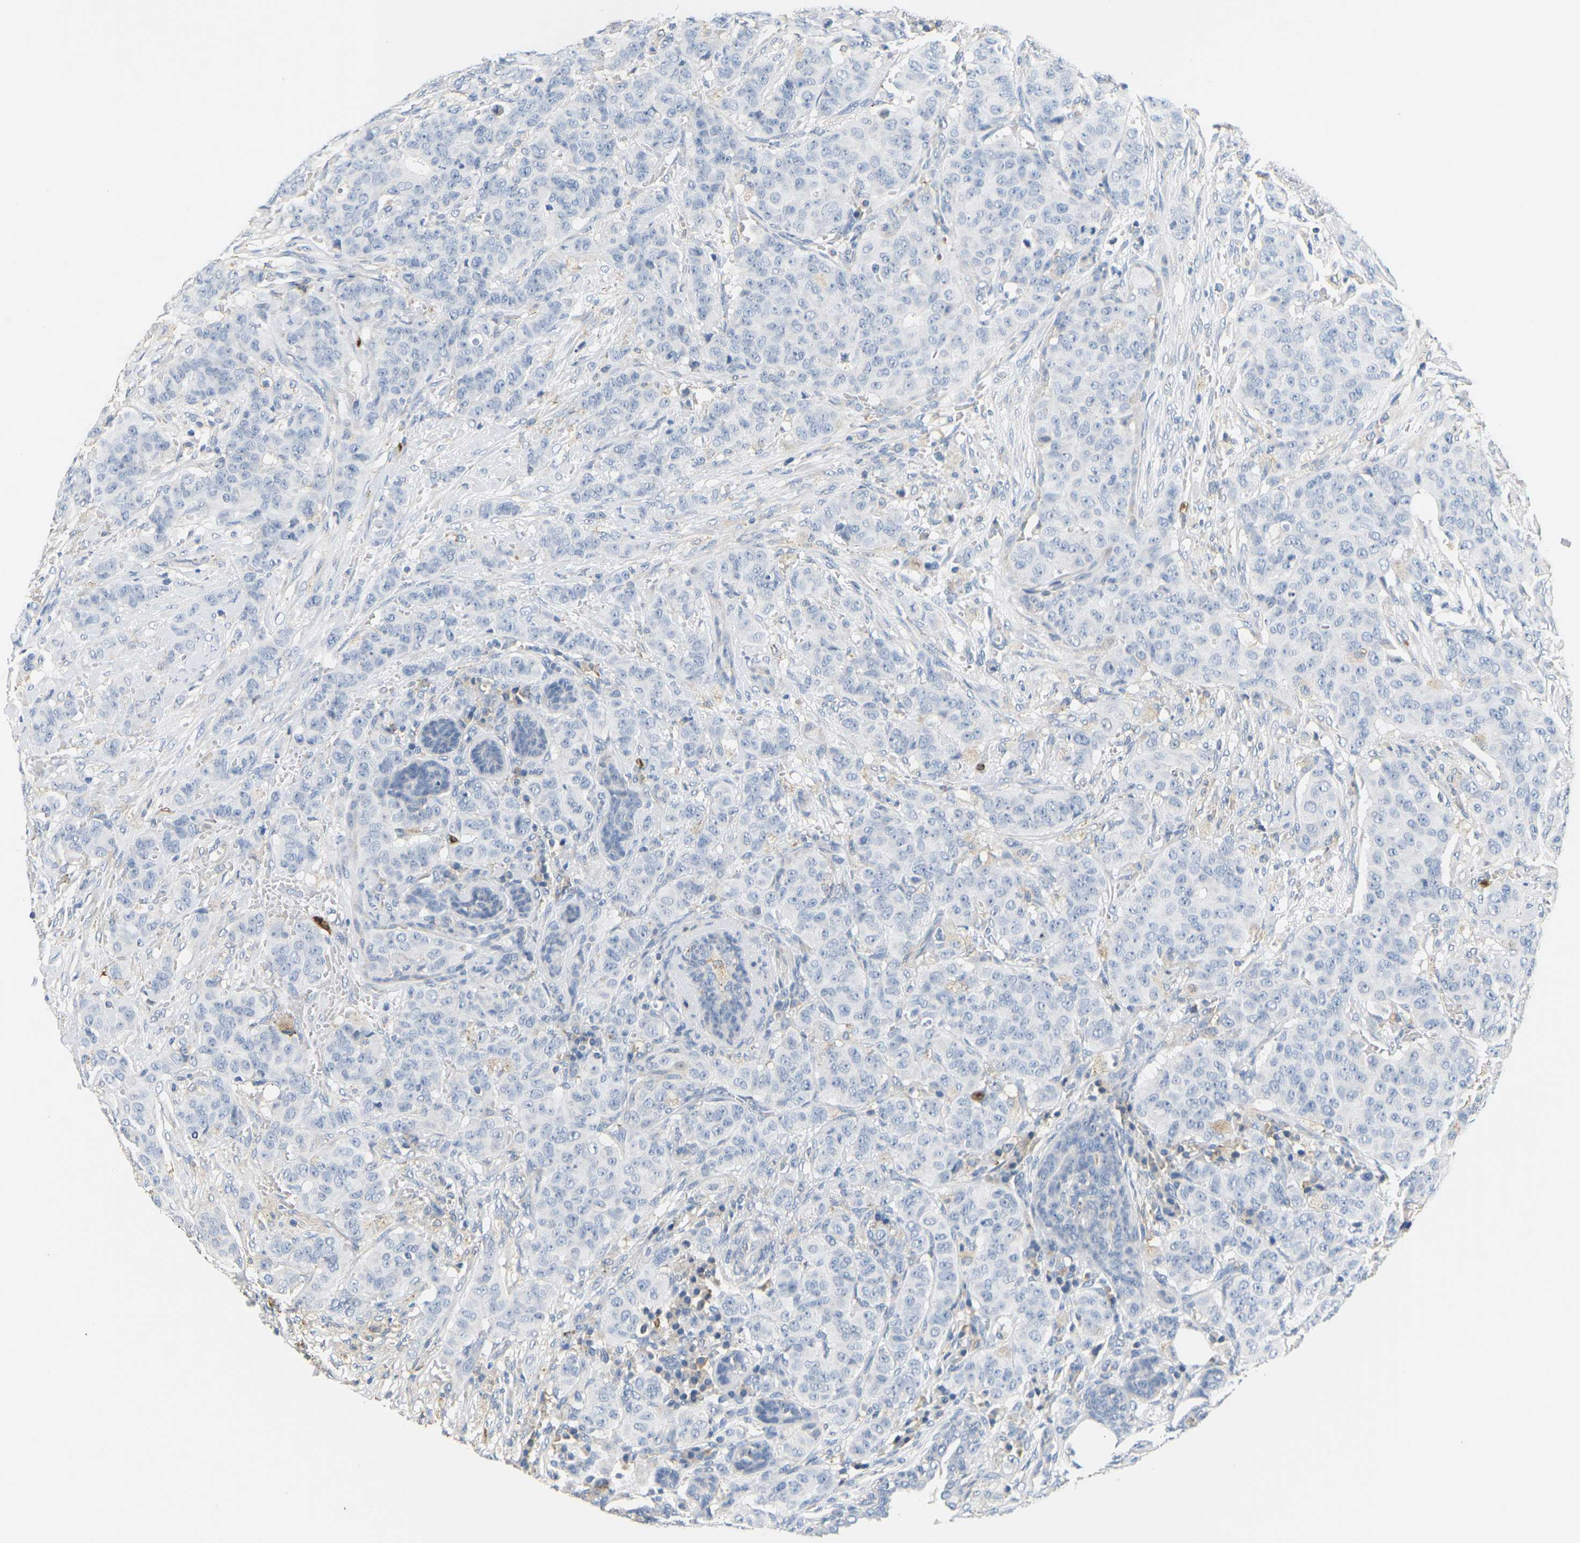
{"staining": {"intensity": "negative", "quantity": "none", "location": "none"}, "tissue": "breast cancer", "cell_type": "Tumor cells", "image_type": "cancer", "snomed": [{"axis": "morphology", "description": "Normal tissue, NOS"}, {"axis": "morphology", "description": "Duct carcinoma"}, {"axis": "topography", "description": "Breast"}], "caption": "This micrograph is of breast cancer (invasive ductal carcinoma) stained with immunohistochemistry (IHC) to label a protein in brown with the nuclei are counter-stained blue. There is no positivity in tumor cells. Nuclei are stained in blue.", "gene": "ADM", "patient": {"sex": "female", "age": 40}}